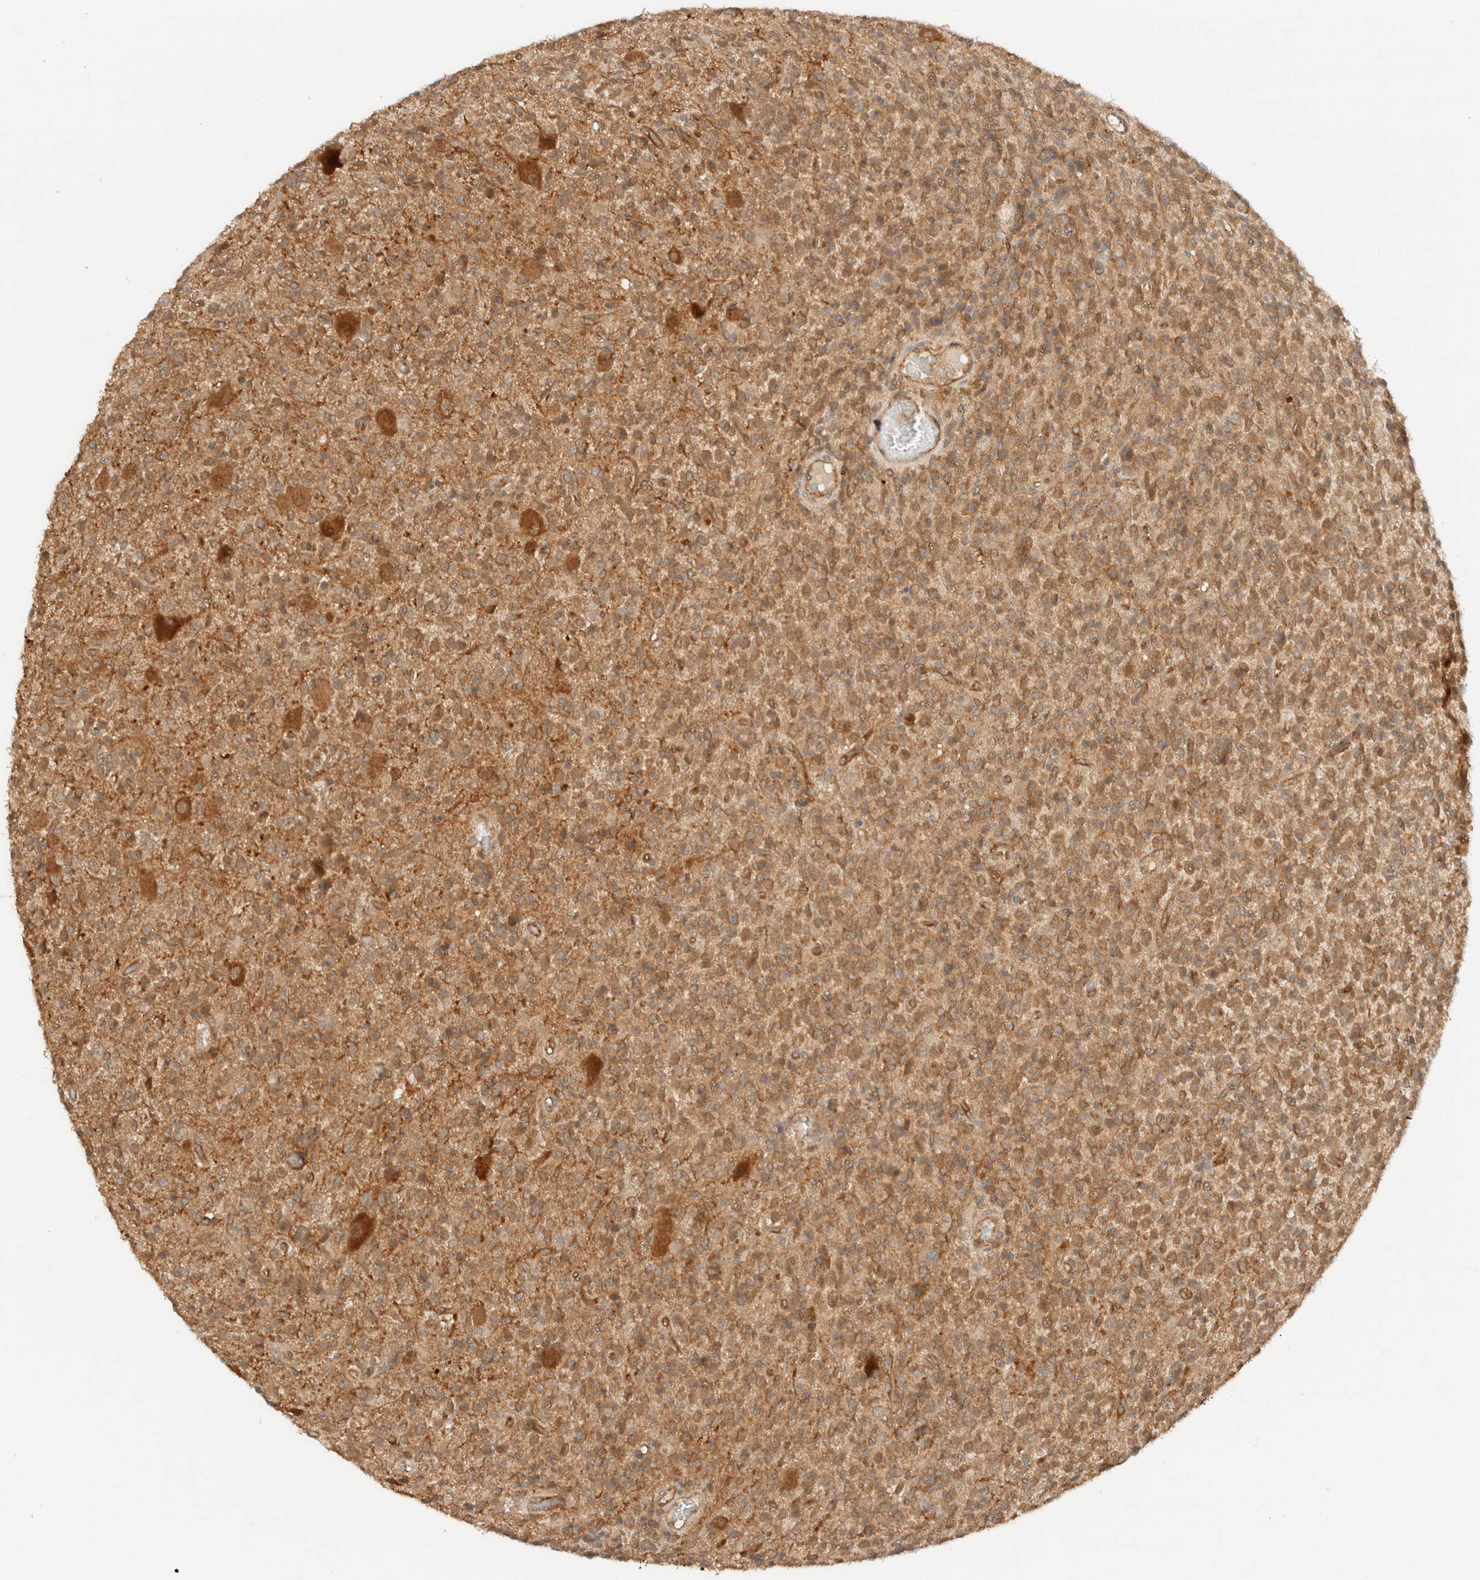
{"staining": {"intensity": "moderate", "quantity": ">75%", "location": "cytoplasmic/membranous"}, "tissue": "glioma", "cell_type": "Tumor cells", "image_type": "cancer", "snomed": [{"axis": "morphology", "description": "Glioma, malignant, High grade"}, {"axis": "topography", "description": "Brain"}], "caption": "Immunohistochemical staining of high-grade glioma (malignant) shows medium levels of moderate cytoplasmic/membranous staining in approximately >75% of tumor cells.", "gene": "ARFGEF2", "patient": {"sex": "male", "age": 34}}